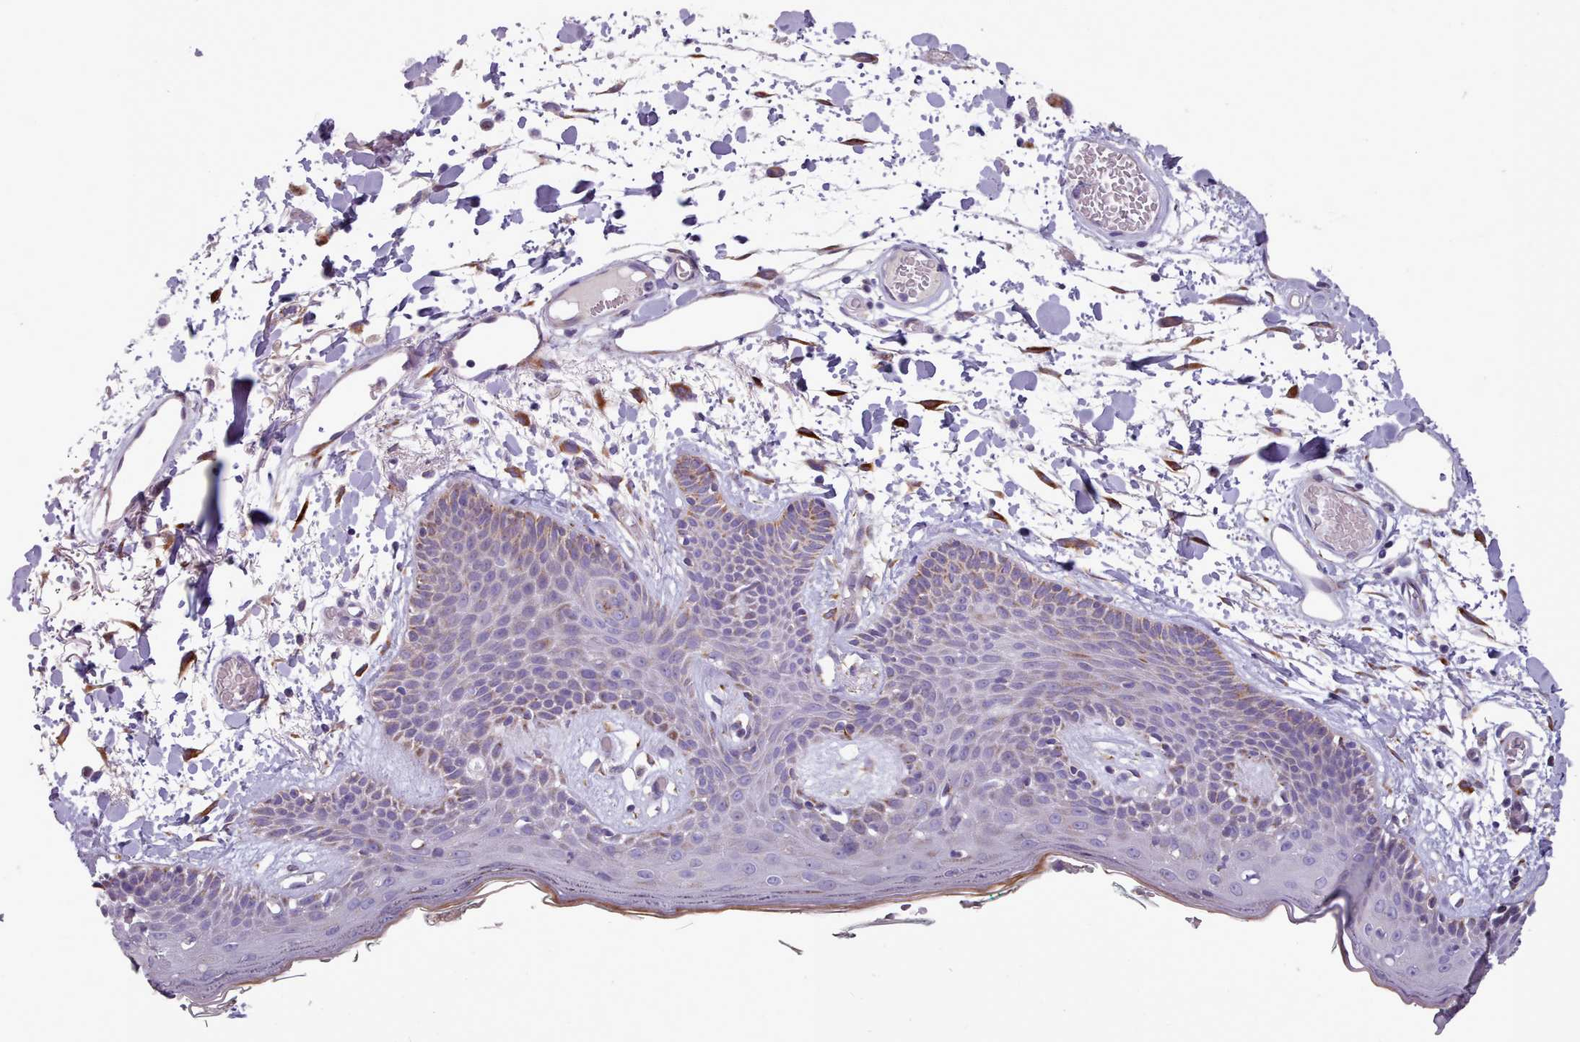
{"staining": {"intensity": "strong", "quantity": ">75%", "location": "cytoplasmic/membranous"}, "tissue": "skin", "cell_type": "Fibroblasts", "image_type": "normal", "snomed": [{"axis": "morphology", "description": "Normal tissue, NOS"}, {"axis": "topography", "description": "Skin"}], "caption": "This histopathology image demonstrates IHC staining of normal human skin, with high strong cytoplasmic/membranous expression in about >75% of fibroblasts.", "gene": "FKBP10", "patient": {"sex": "male", "age": 79}}